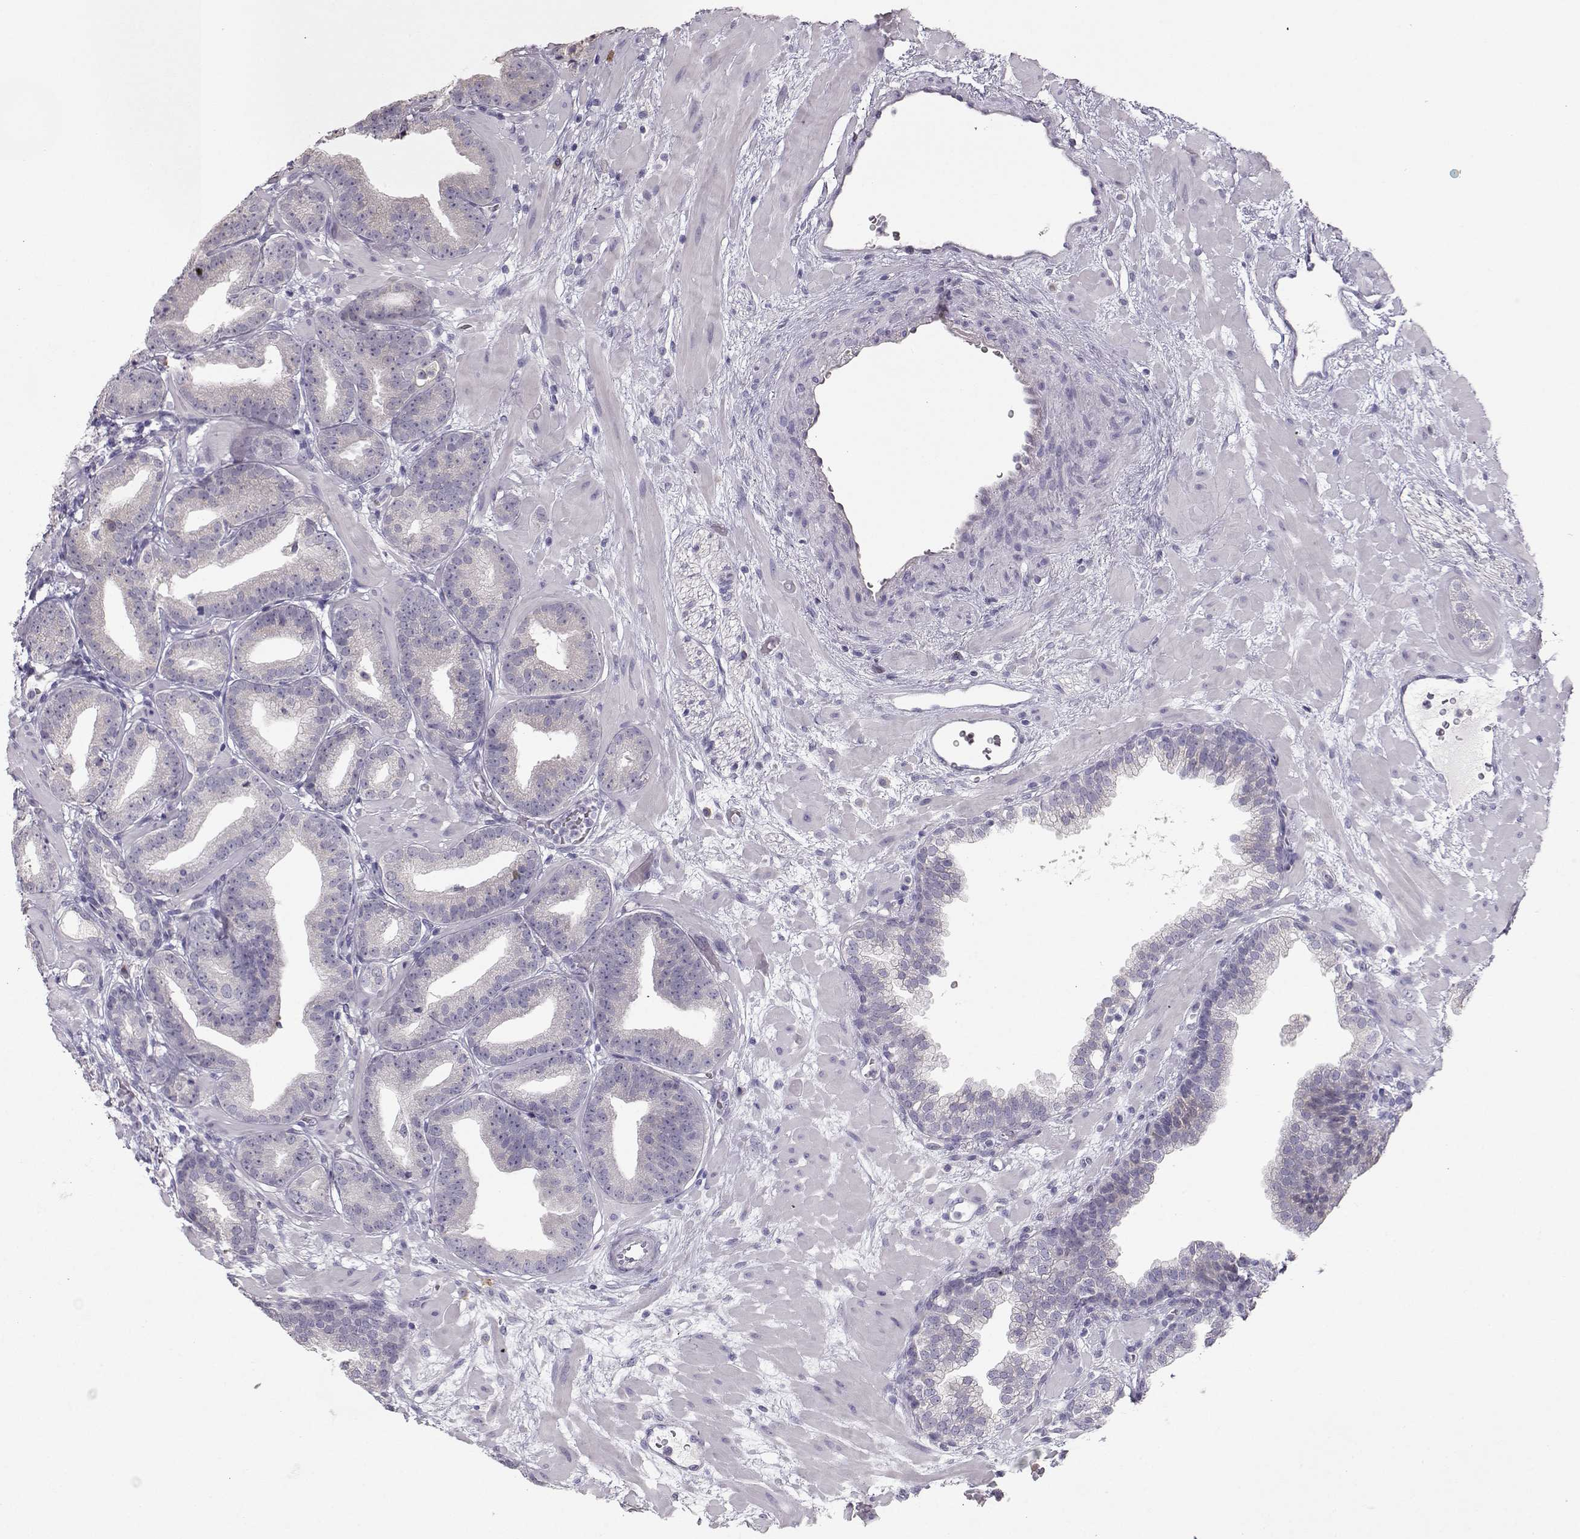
{"staining": {"intensity": "negative", "quantity": "none", "location": "none"}, "tissue": "prostate cancer", "cell_type": "Tumor cells", "image_type": "cancer", "snomed": [{"axis": "morphology", "description": "Adenocarcinoma, Low grade"}, {"axis": "topography", "description": "Prostate"}], "caption": "An immunohistochemistry photomicrograph of adenocarcinoma (low-grade) (prostate) is shown. There is no staining in tumor cells of adenocarcinoma (low-grade) (prostate).", "gene": "GLIPR1L2", "patient": {"sex": "male", "age": 68}}